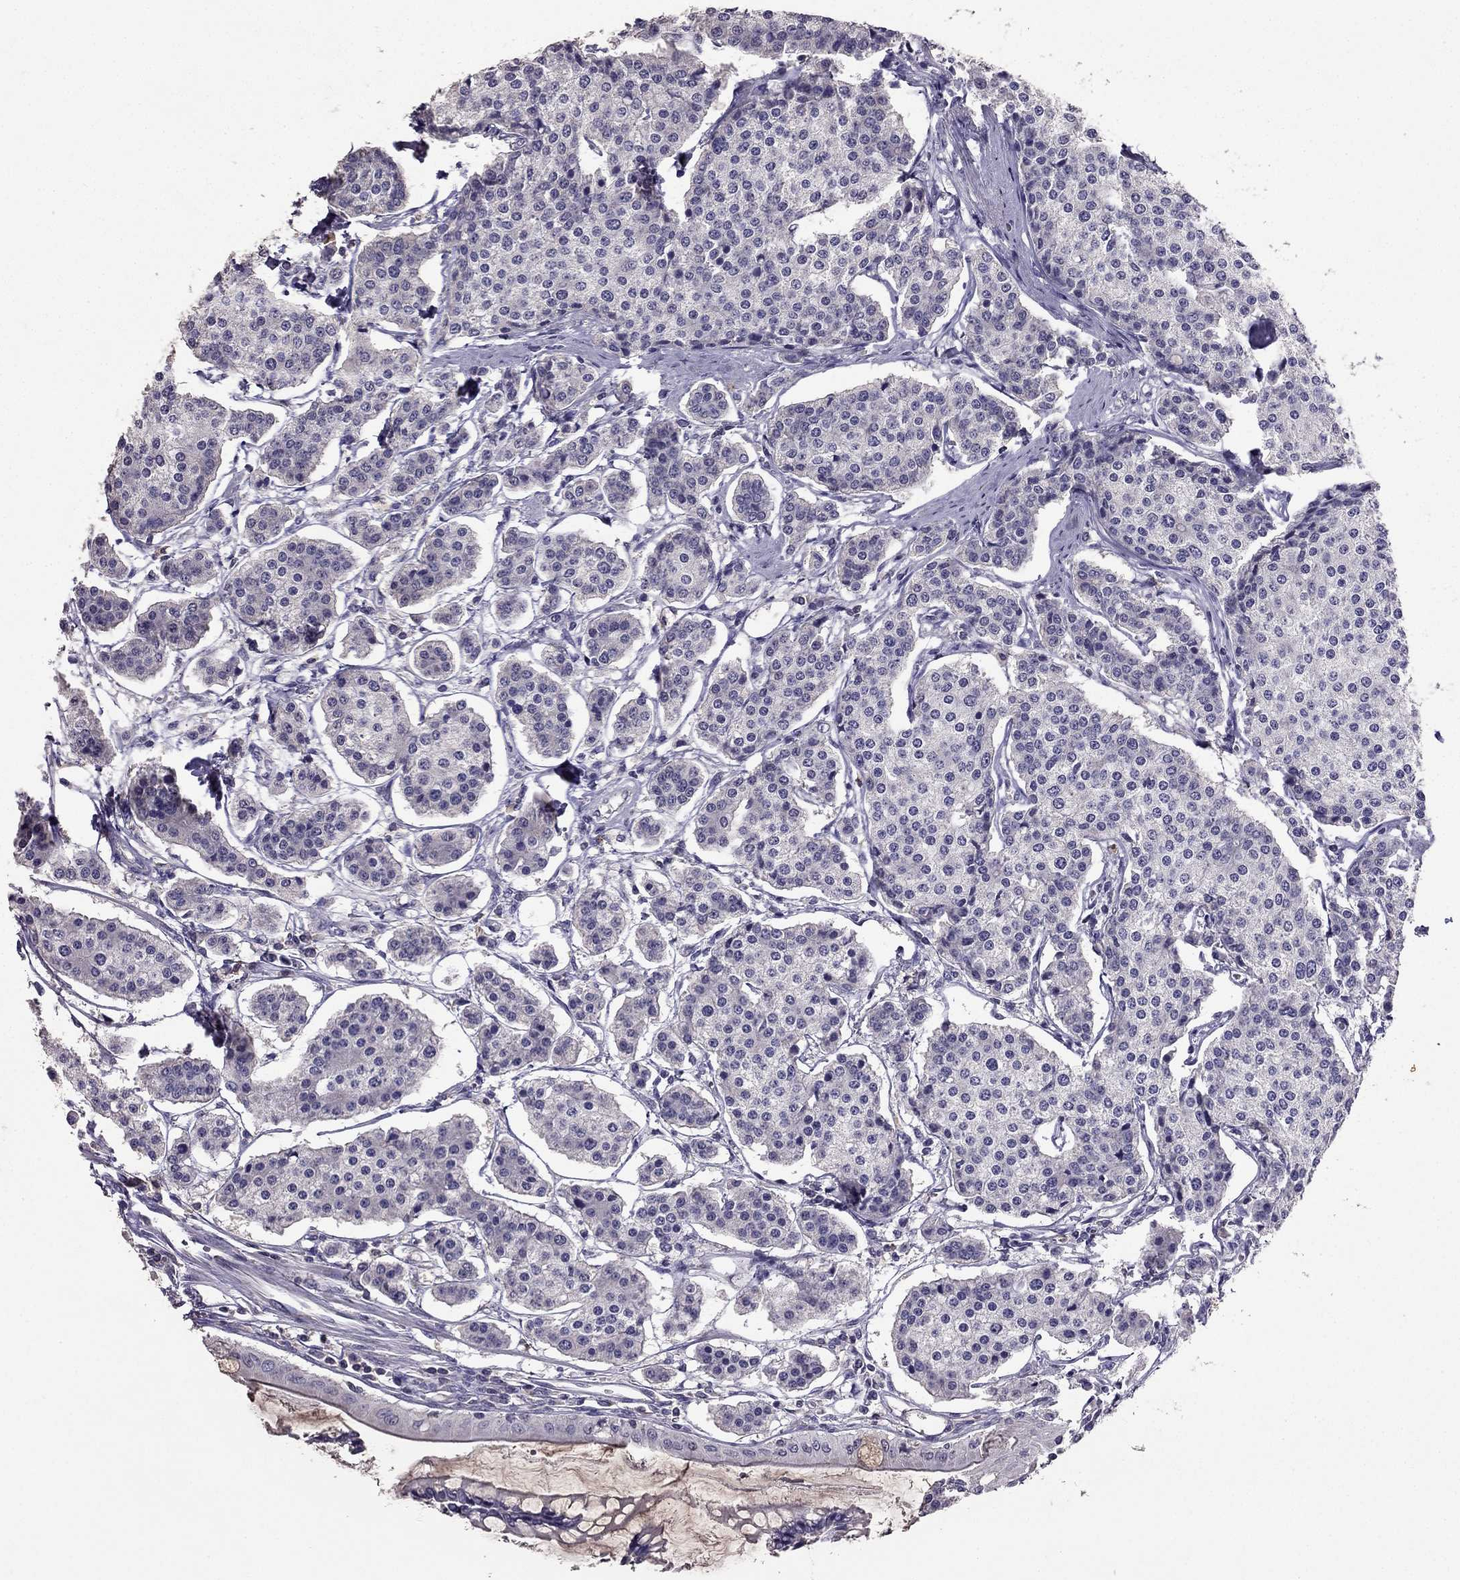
{"staining": {"intensity": "negative", "quantity": "none", "location": "none"}, "tissue": "carcinoid", "cell_type": "Tumor cells", "image_type": "cancer", "snomed": [{"axis": "morphology", "description": "Carcinoid, malignant, NOS"}, {"axis": "topography", "description": "Small intestine"}], "caption": "Immunohistochemistry (IHC) photomicrograph of human carcinoid stained for a protein (brown), which shows no expression in tumor cells.", "gene": "RFLNB", "patient": {"sex": "female", "age": 65}}